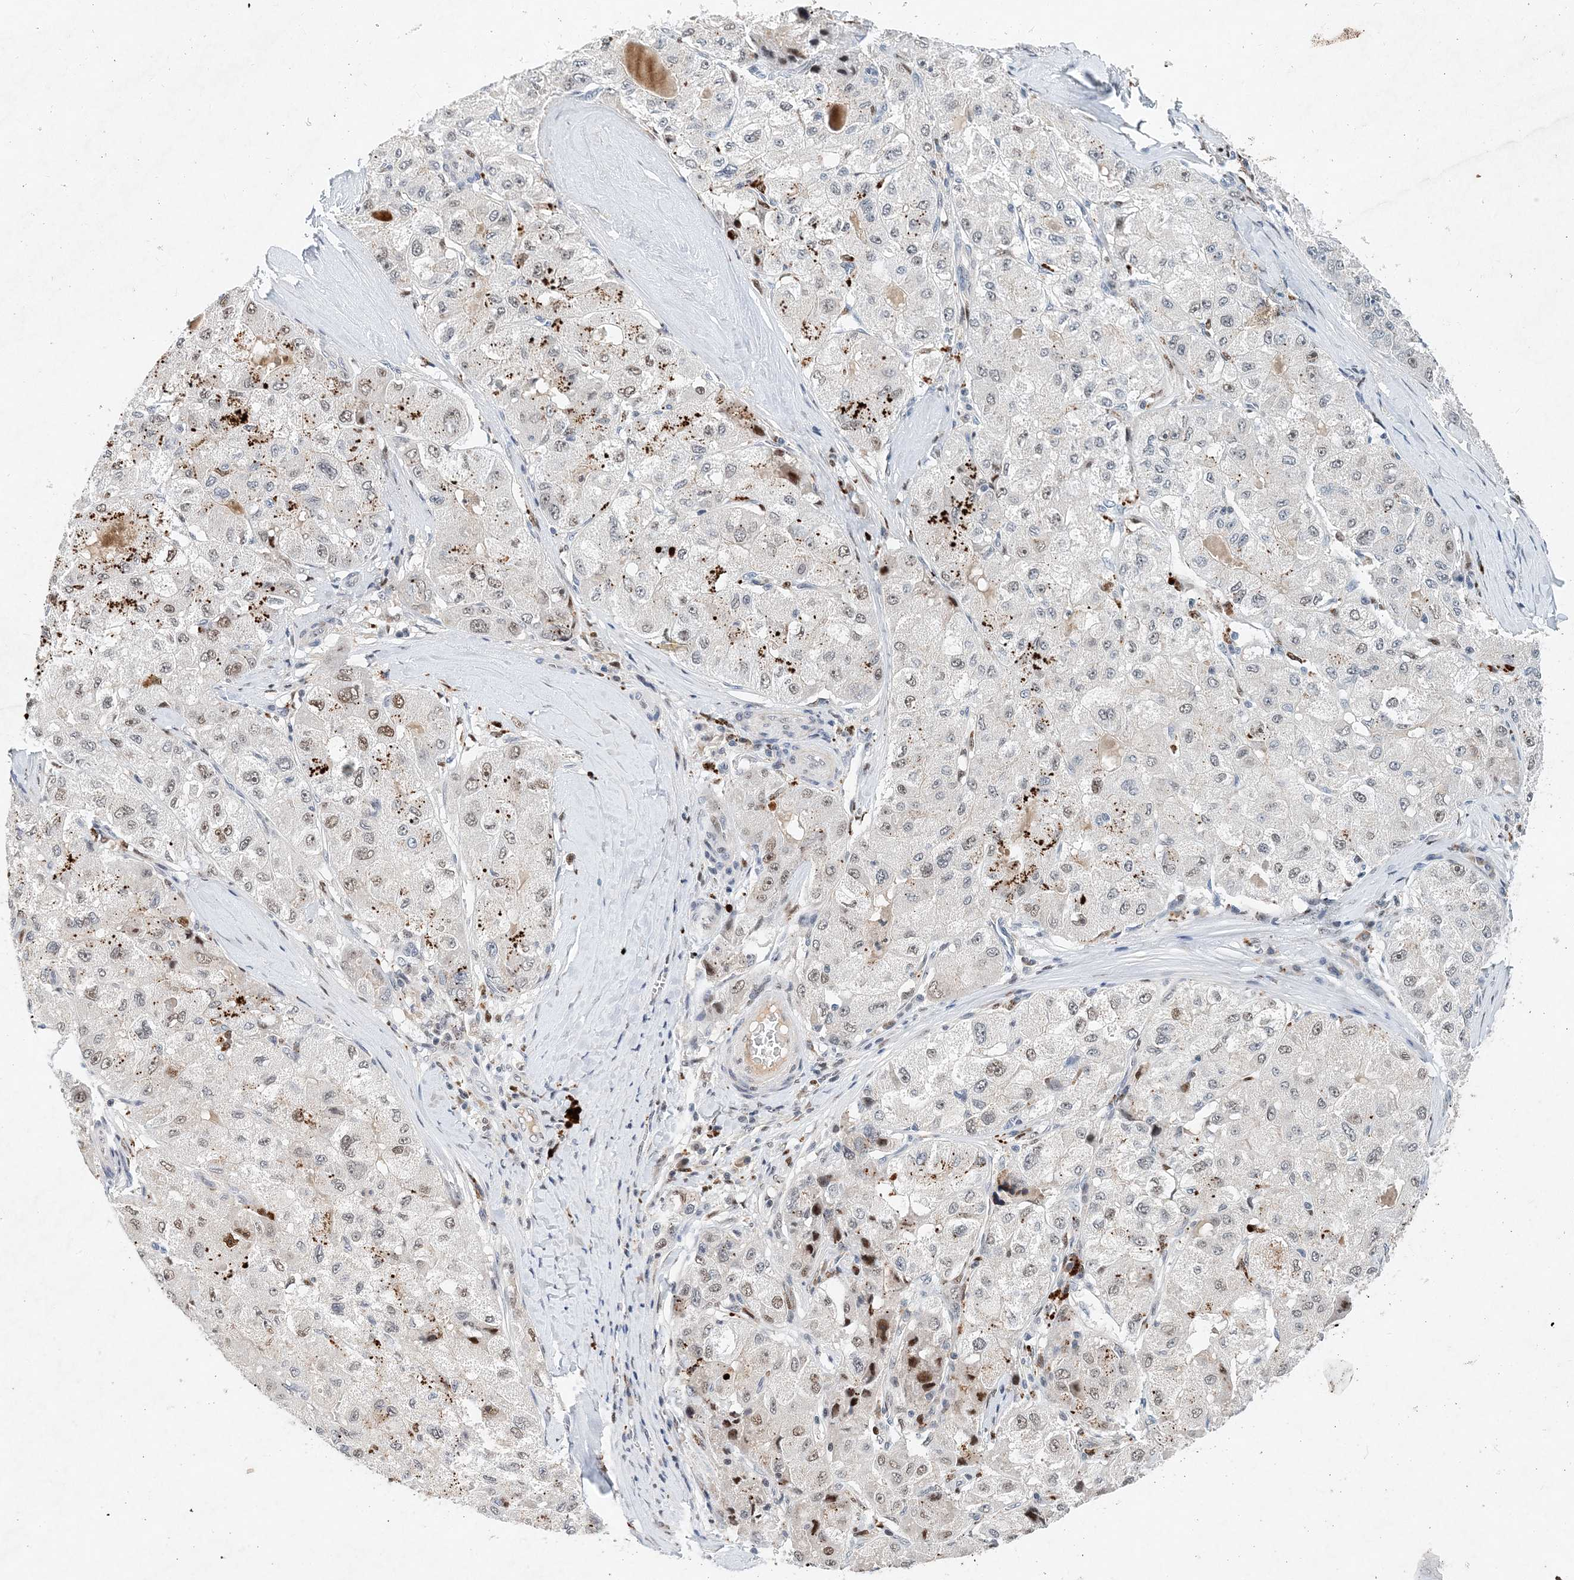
{"staining": {"intensity": "moderate", "quantity": "<25%", "location": "cytoplasmic/membranous,nuclear"}, "tissue": "liver cancer", "cell_type": "Tumor cells", "image_type": "cancer", "snomed": [{"axis": "morphology", "description": "Carcinoma, Hepatocellular, NOS"}, {"axis": "topography", "description": "Liver"}], "caption": "About <25% of tumor cells in liver hepatocellular carcinoma exhibit moderate cytoplasmic/membranous and nuclear protein expression as visualized by brown immunohistochemical staining.", "gene": "KPNA4", "patient": {"sex": "male", "age": 80}}